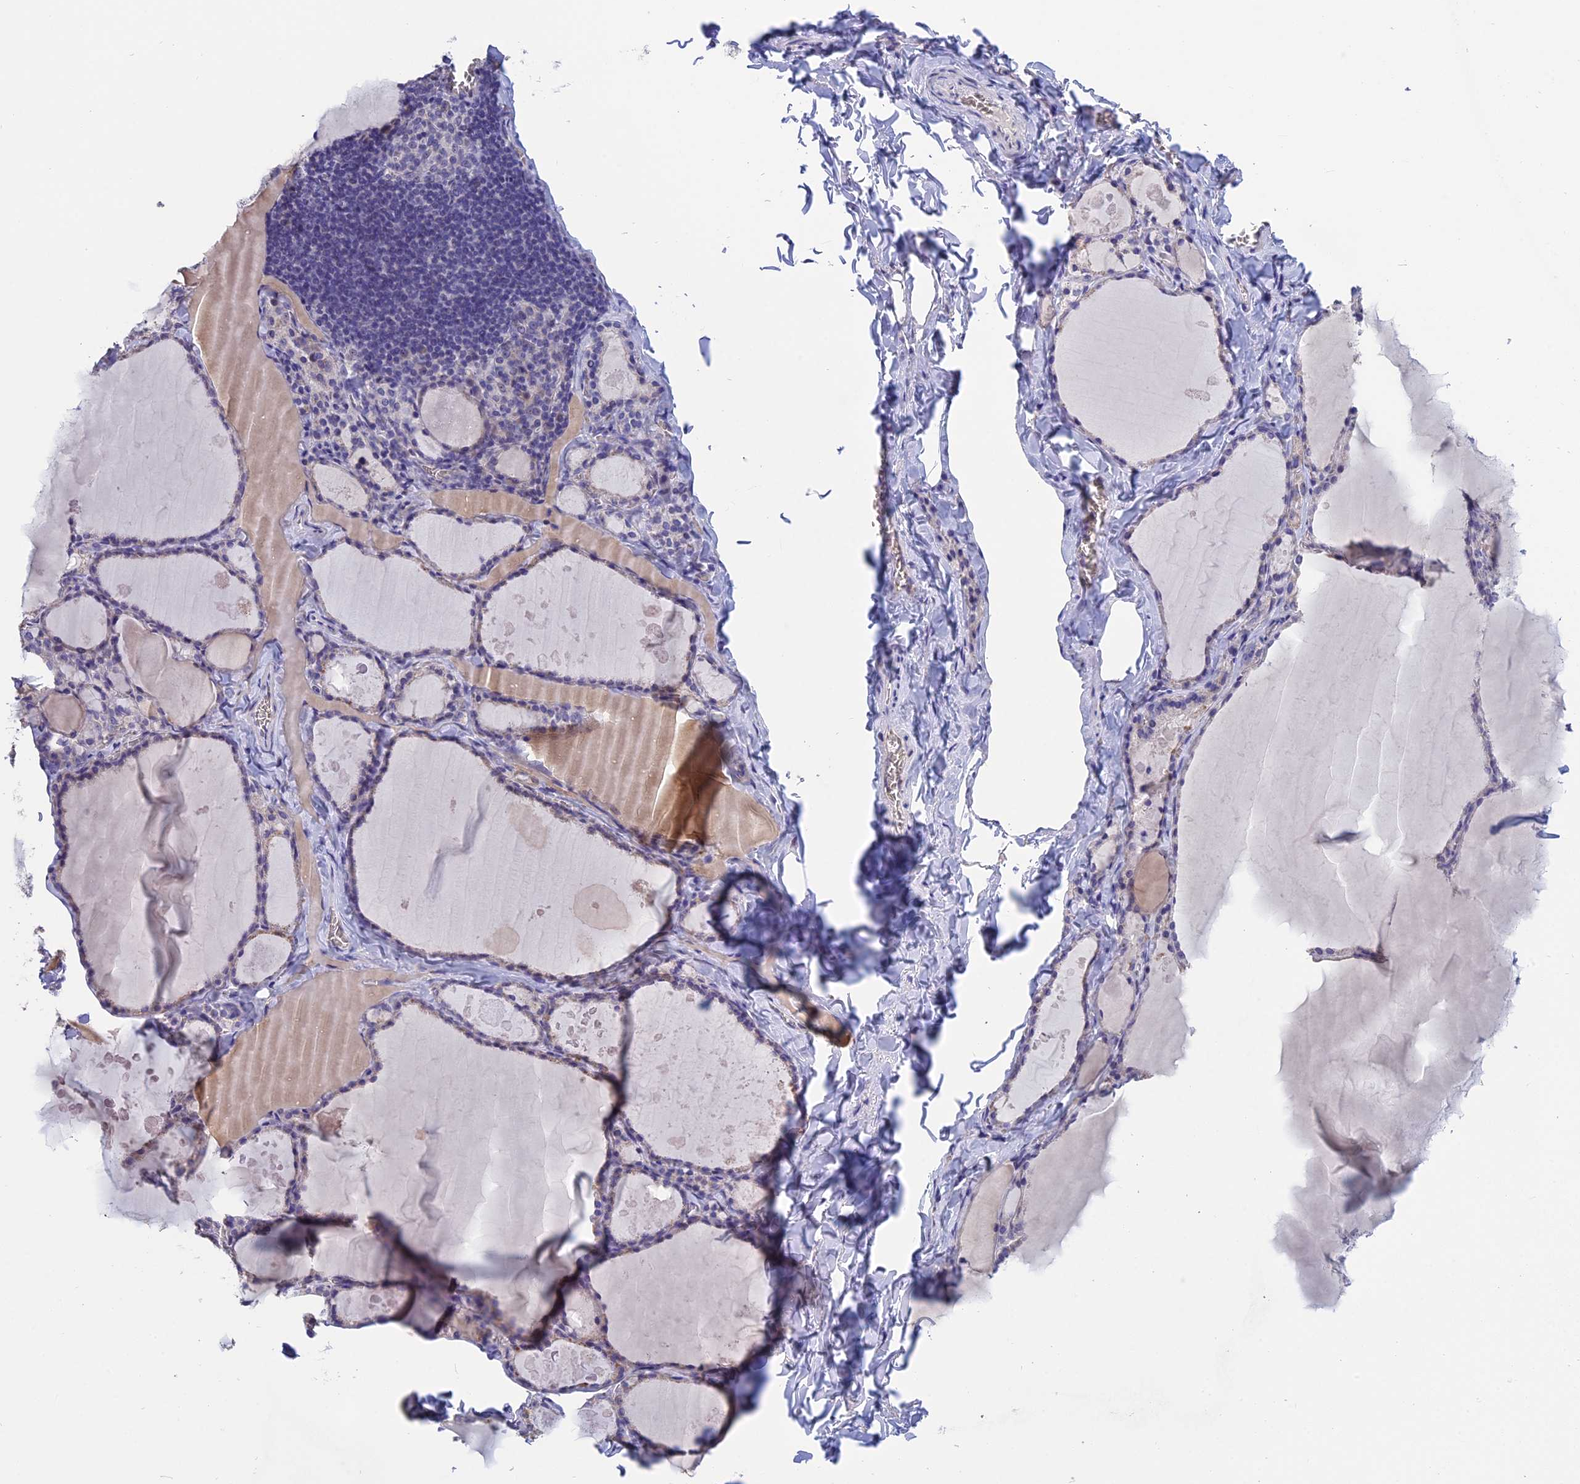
{"staining": {"intensity": "weak", "quantity": "<25%", "location": "cytoplasmic/membranous"}, "tissue": "thyroid gland", "cell_type": "Glandular cells", "image_type": "normal", "snomed": [{"axis": "morphology", "description": "Normal tissue, NOS"}, {"axis": "topography", "description": "Thyroid gland"}], "caption": "Immunohistochemistry (IHC) histopathology image of benign thyroid gland: thyroid gland stained with DAB (3,3'-diaminobenzidine) exhibits no significant protein positivity in glandular cells. Brightfield microscopy of IHC stained with DAB (3,3'-diaminobenzidine) (brown) and hematoxylin (blue), captured at high magnification.", "gene": "KNOP1", "patient": {"sex": "male", "age": 56}}